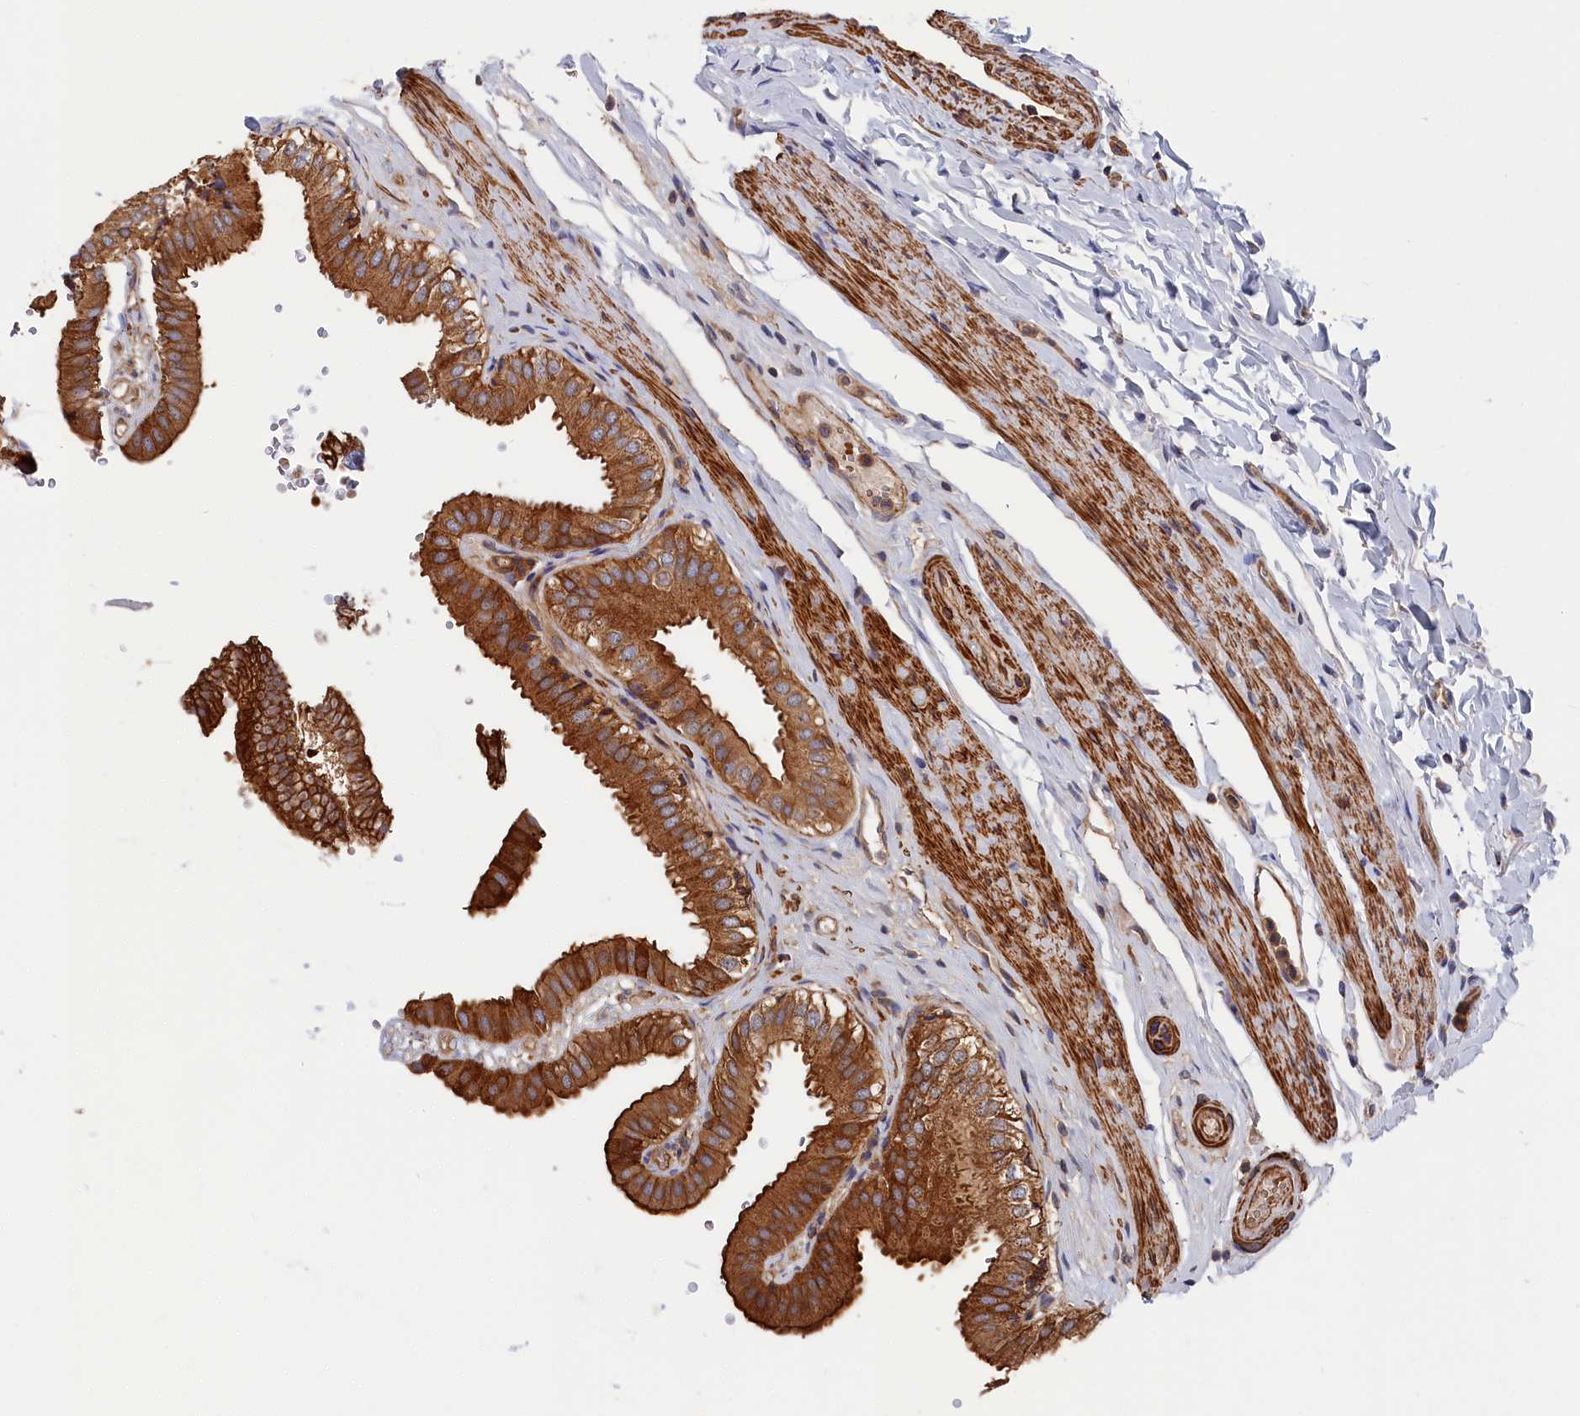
{"staining": {"intensity": "strong", "quantity": ">75%", "location": "cytoplasmic/membranous"}, "tissue": "gallbladder", "cell_type": "Glandular cells", "image_type": "normal", "snomed": [{"axis": "morphology", "description": "Normal tissue, NOS"}, {"axis": "topography", "description": "Gallbladder"}], "caption": "Human gallbladder stained for a protein (brown) shows strong cytoplasmic/membranous positive expression in about >75% of glandular cells.", "gene": "LDHD", "patient": {"sex": "female", "age": 61}}